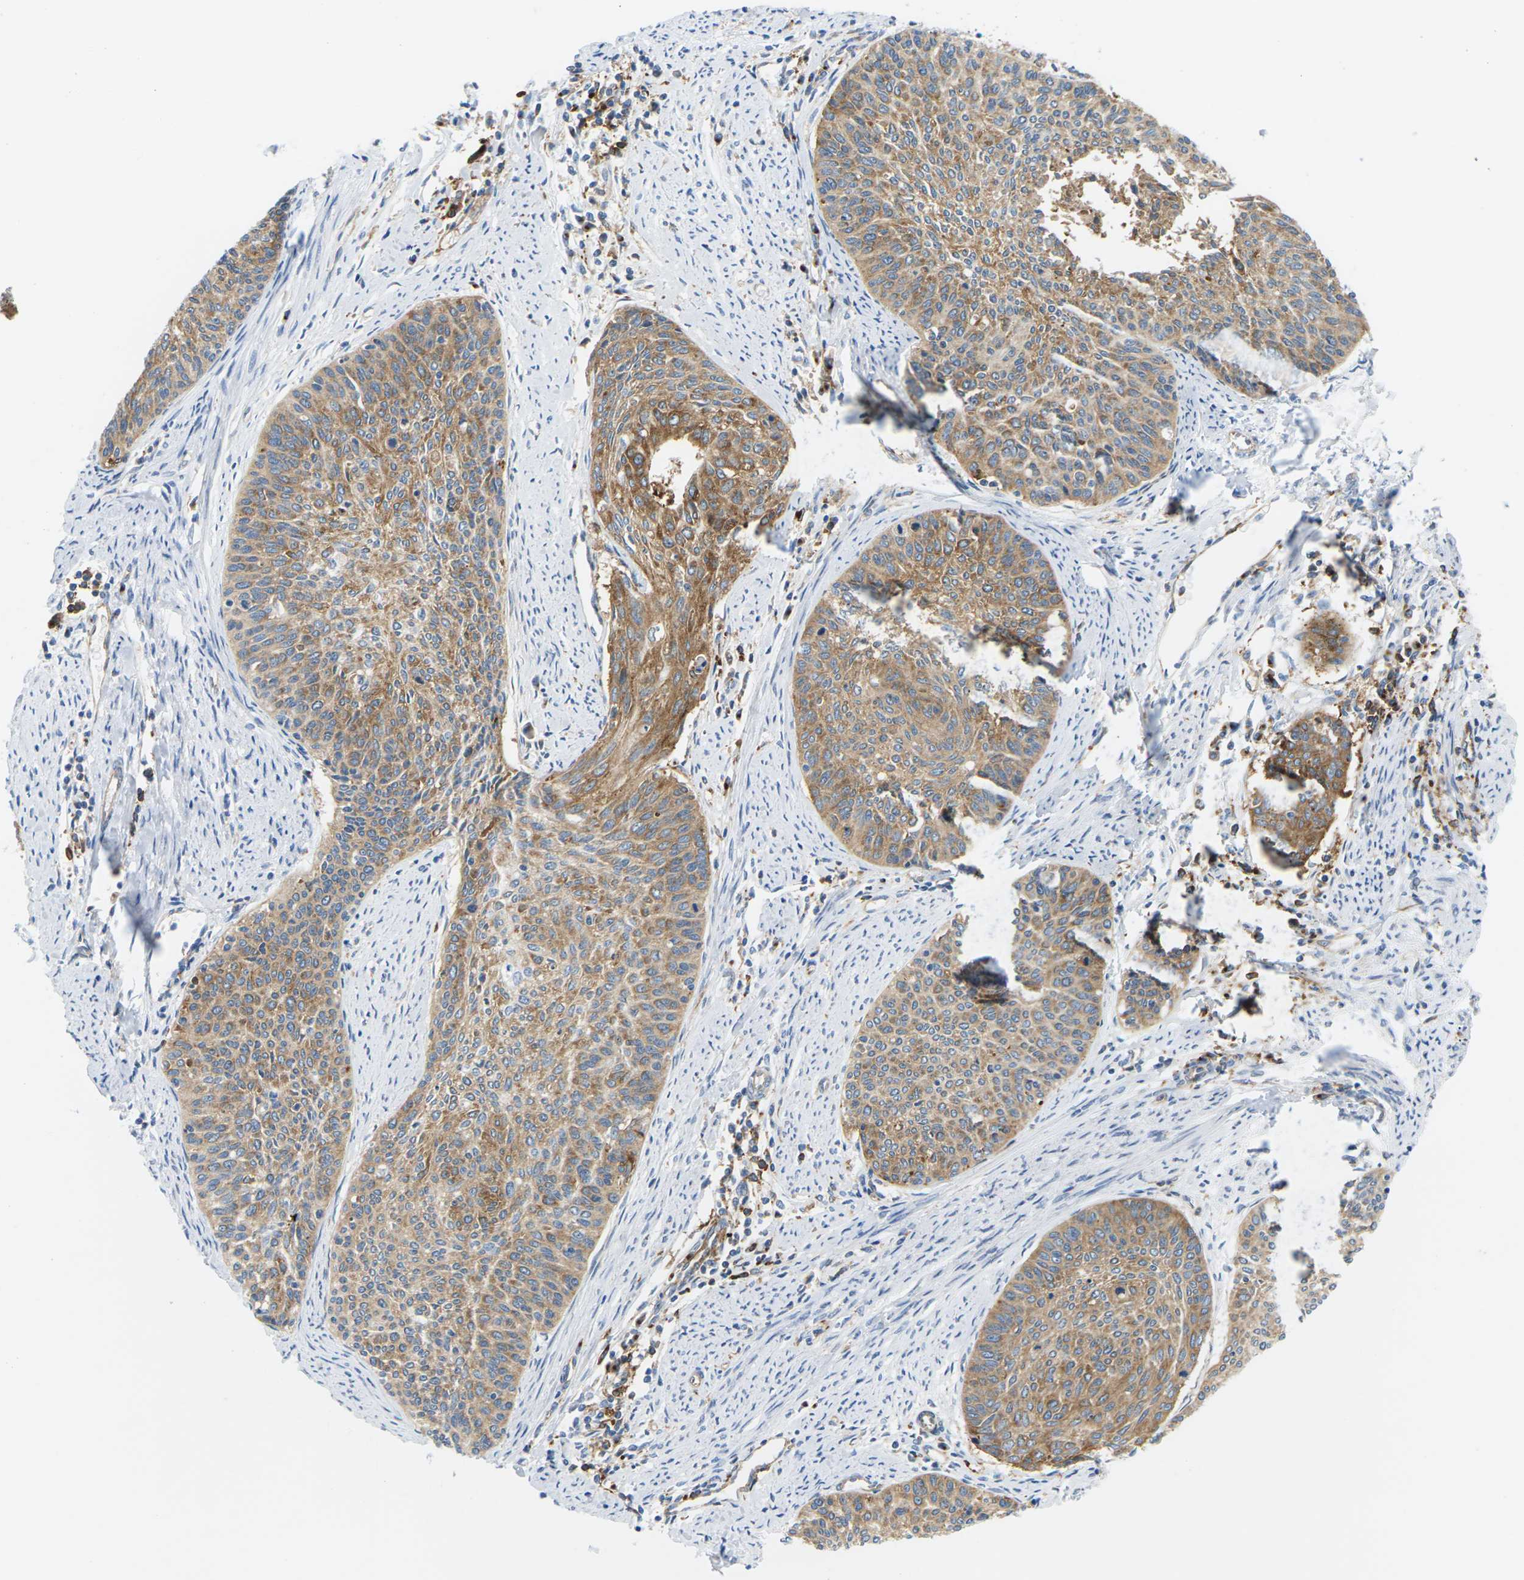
{"staining": {"intensity": "moderate", "quantity": ">75%", "location": "cytoplasmic/membranous"}, "tissue": "cervical cancer", "cell_type": "Tumor cells", "image_type": "cancer", "snomed": [{"axis": "morphology", "description": "Squamous cell carcinoma, NOS"}, {"axis": "topography", "description": "Cervix"}], "caption": "IHC of squamous cell carcinoma (cervical) exhibits medium levels of moderate cytoplasmic/membranous expression in about >75% of tumor cells.", "gene": "SYNGR2", "patient": {"sex": "female", "age": 55}}